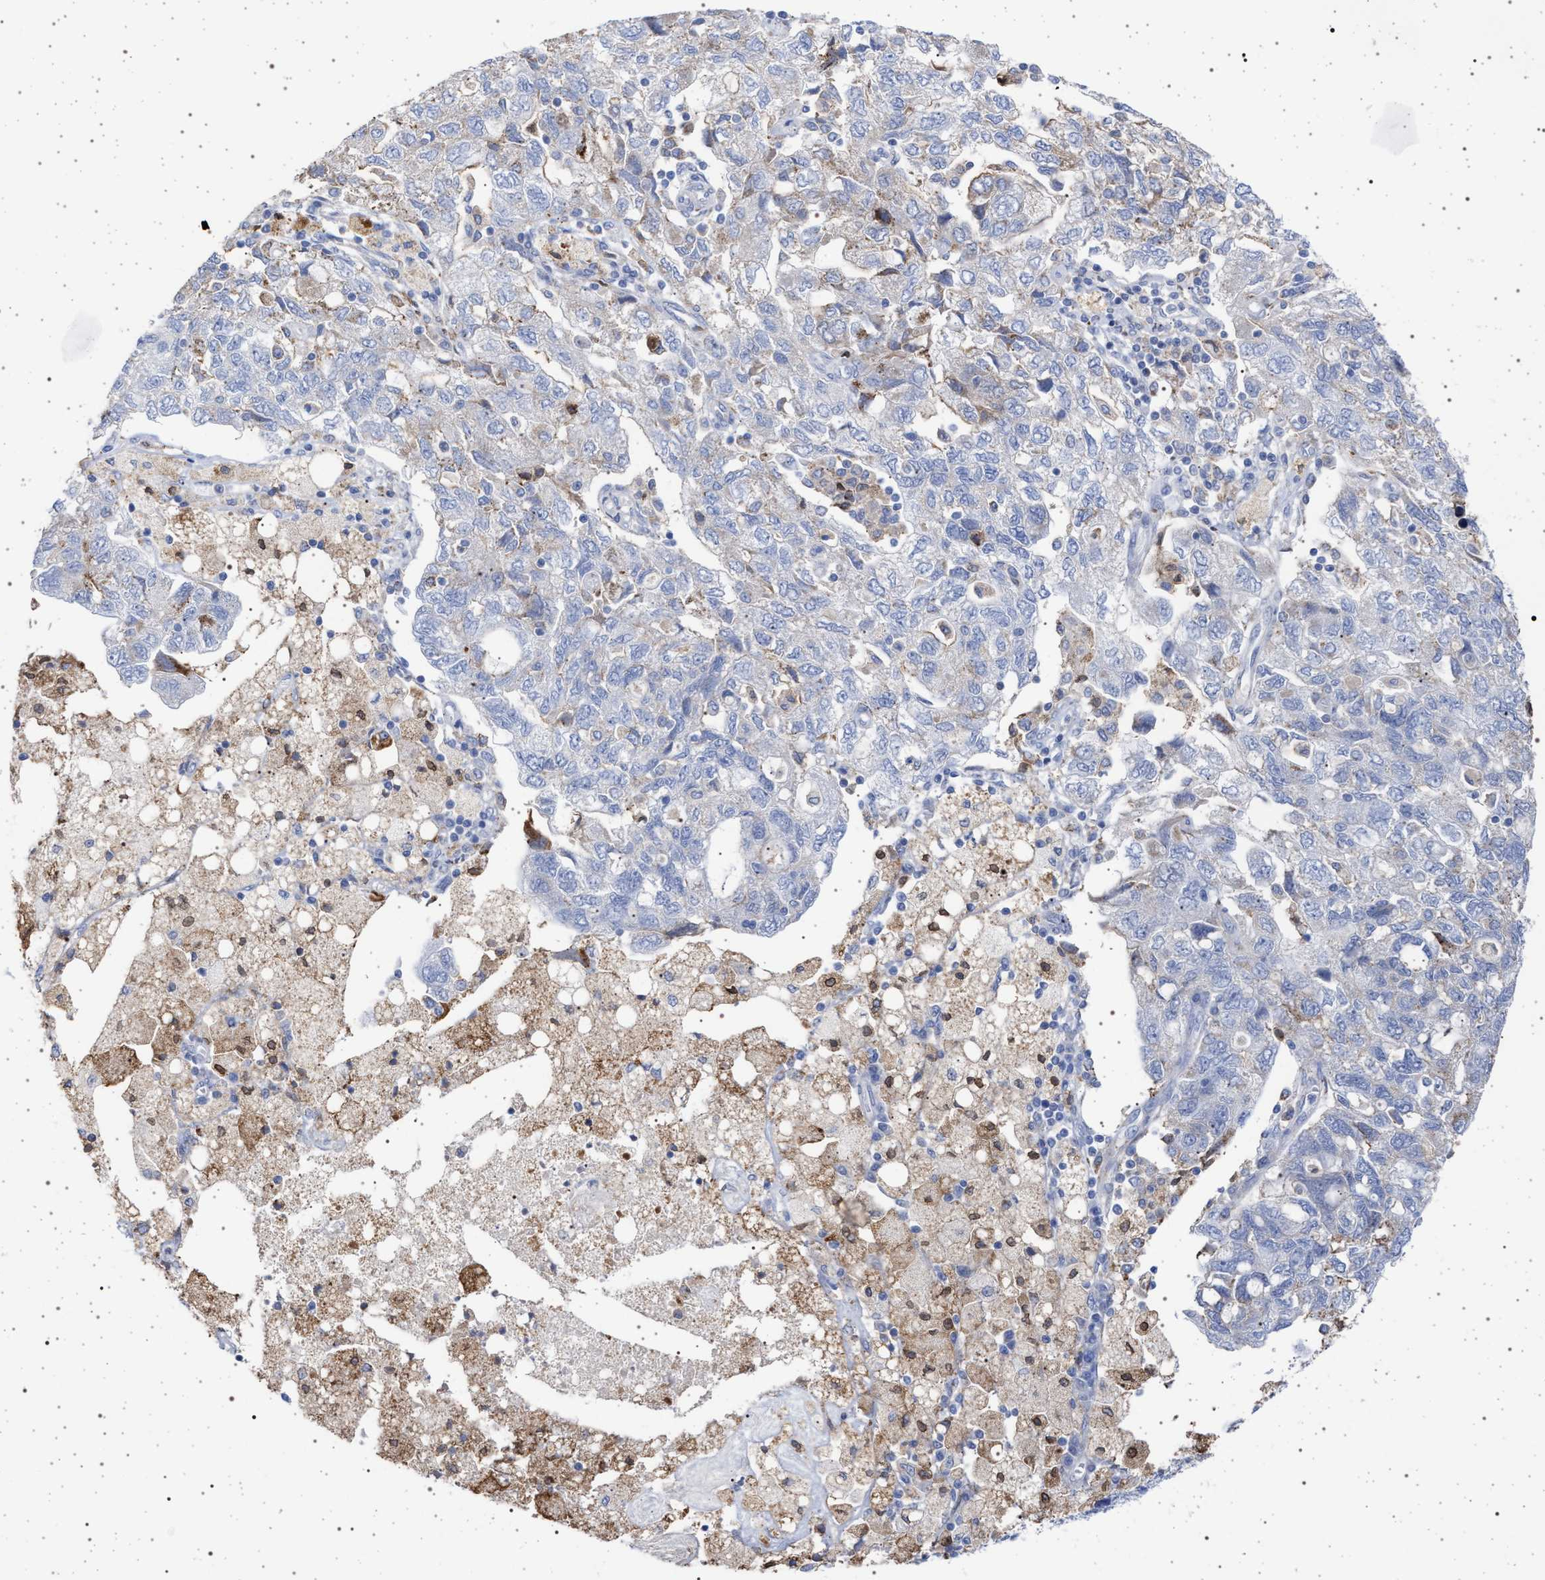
{"staining": {"intensity": "negative", "quantity": "none", "location": "none"}, "tissue": "ovarian cancer", "cell_type": "Tumor cells", "image_type": "cancer", "snomed": [{"axis": "morphology", "description": "Carcinoma, NOS"}, {"axis": "morphology", "description": "Cystadenocarcinoma, serous, NOS"}, {"axis": "topography", "description": "Ovary"}], "caption": "DAB immunohistochemical staining of carcinoma (ovarian) exhibits no significant expression in tumor cells. The staining is performed using DAB (3,3'-diaminobenzidine) brown chromogen with nuclei counter-stained in using hematoxylin.", "gene": "PLG", "patient": {"sex": "female", "age": 69}}